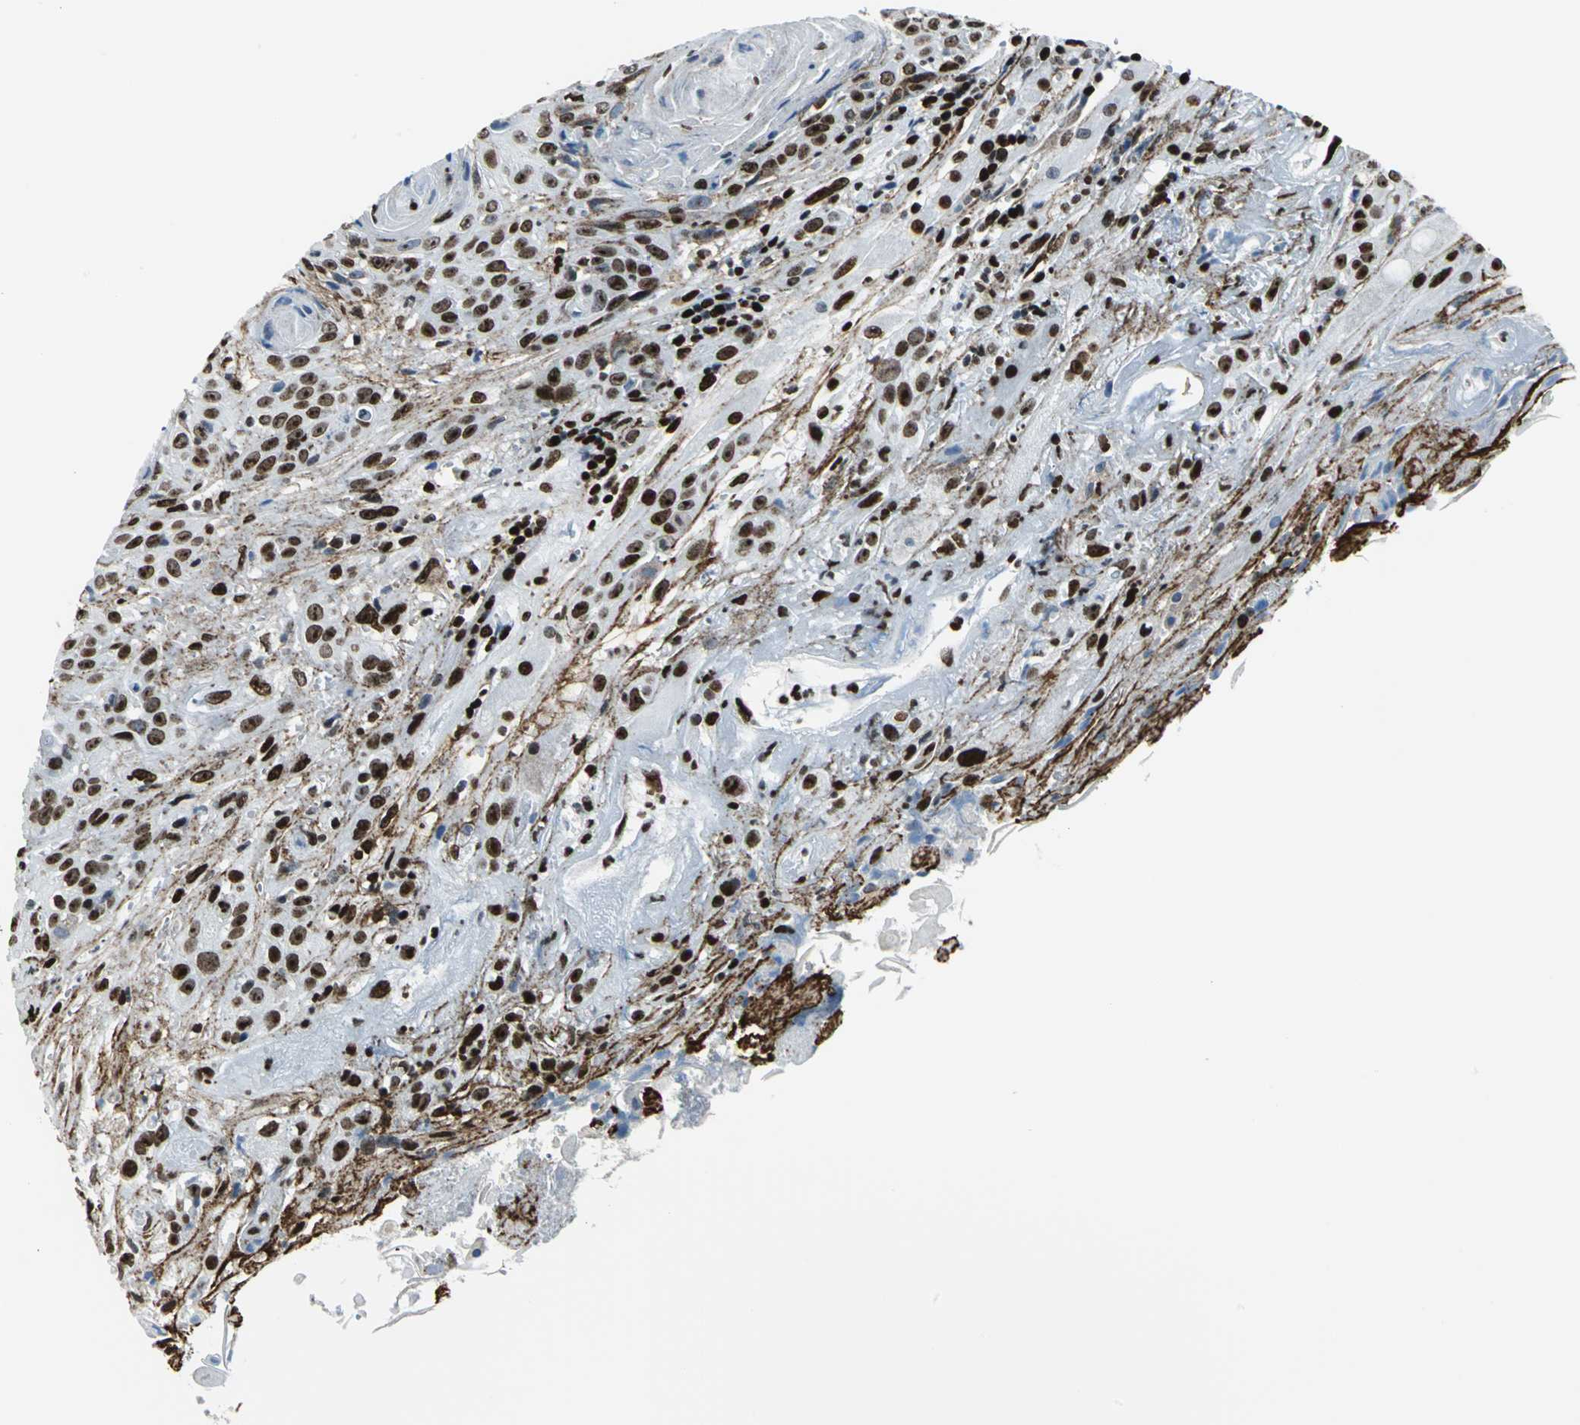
{"staining": {"intensity": "strong", "quantity": ">75%", "location": "nuclear"}, "tissue": "head and neck cancer", "cell_type": "Tumor cells", "image_type": "cancer", "snomed": [{"axis": "morphology", "description": "Squamous cell carcinoma, NOS"}, {"axis": "topography", "description": "Head-Neck"}], "caption": "Immunohistochemical staining of human squamous cell carcinoma (head and neck) shows high levels of strong nuclear protein expression in about >75% of tumor cells. The staining is performed using DAB brown chromogen to label protein expression. The nuclei are counter-stained blue using hematoxylin.", "gene": "APEX1", "patient": {"sex": "female", "age": 84}}